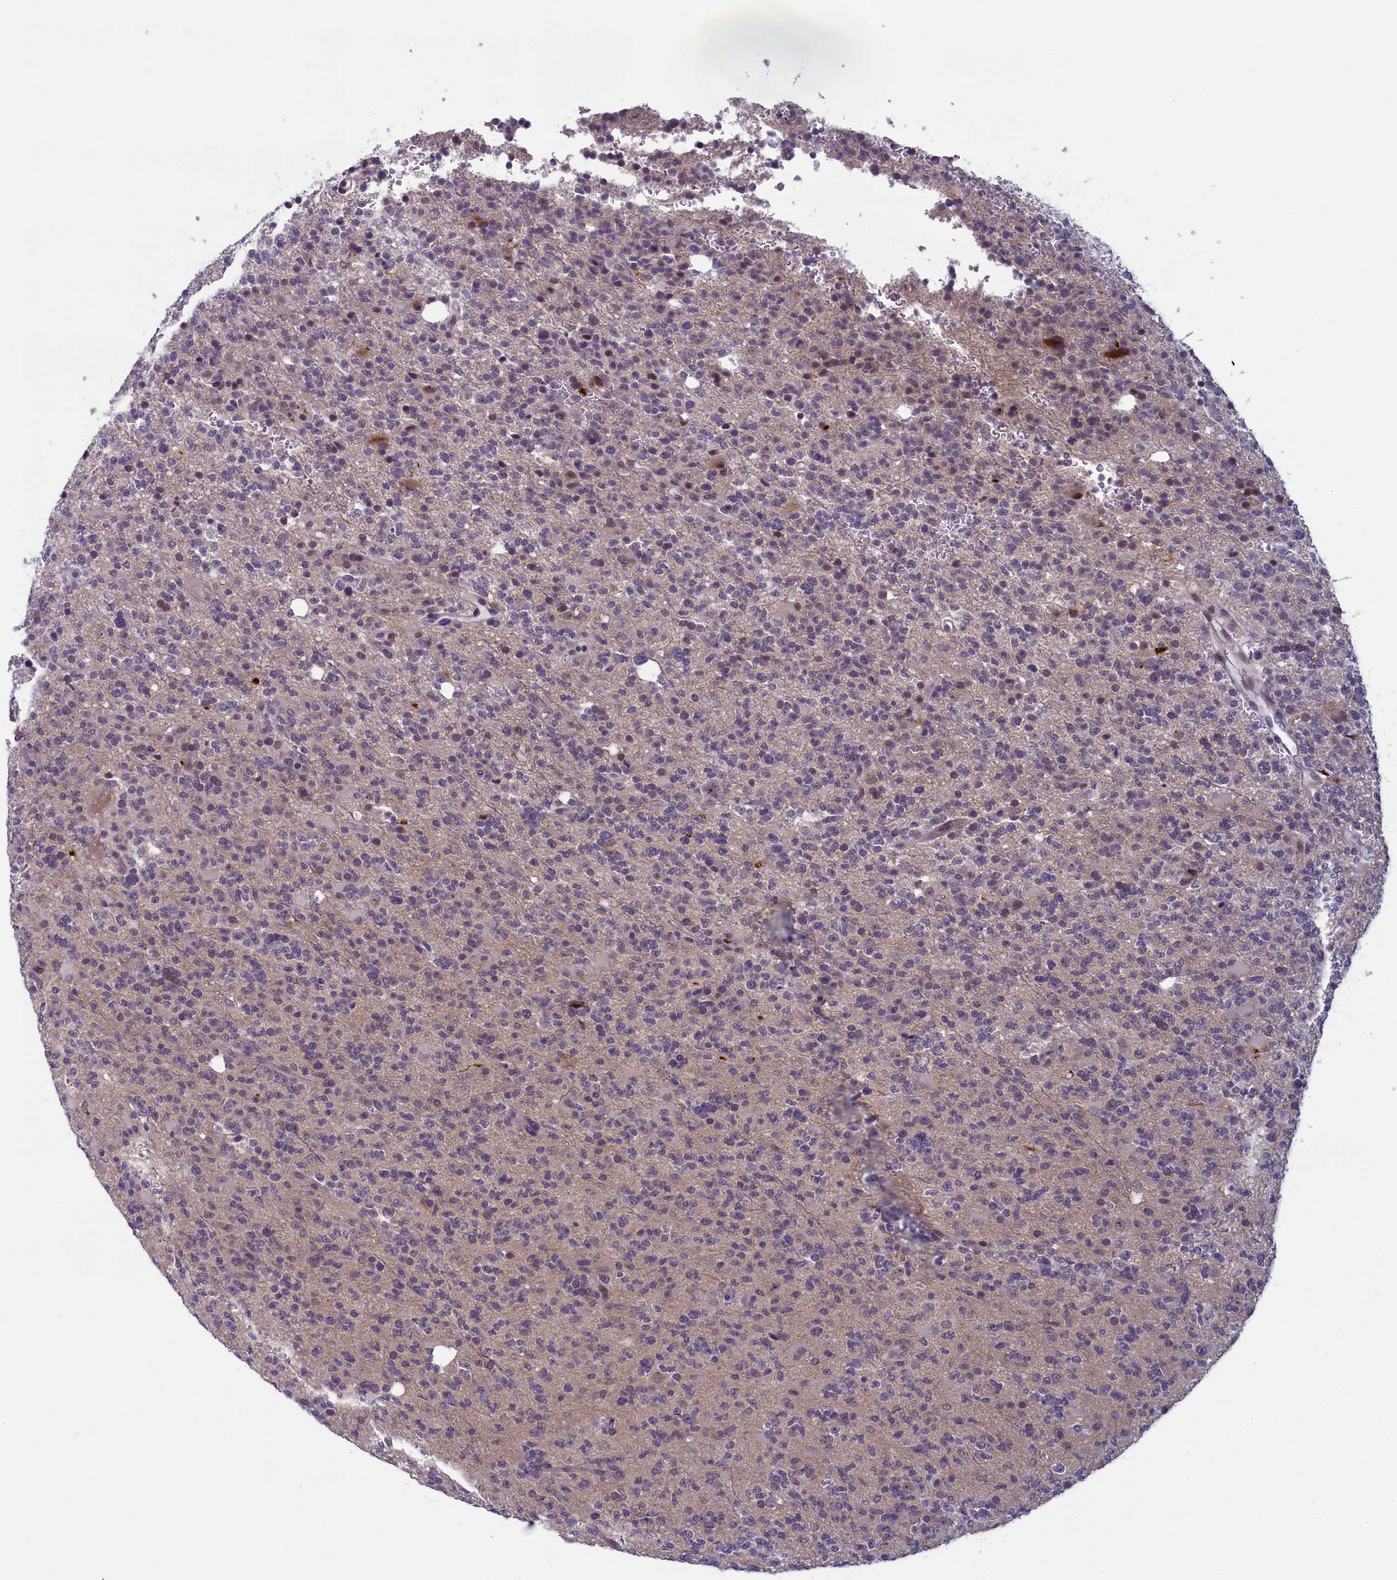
{"staining": {"intensity": "weak", "quantity": "<25%", "location": "nuclear"}, "tissue": "glioma", "cell_type": "Tumor cells", "image_type": "cancer", "snomed": [{"axis": "morphology", "description": "Glioma, malignant, High grade"}, {"axis": "topography", "description": "Brain"}], "caption": "Tumor cells show no significant positivity in glioma.", "gene": "CNEP1R1", "patient": {"sex": "female", "age": 62}}